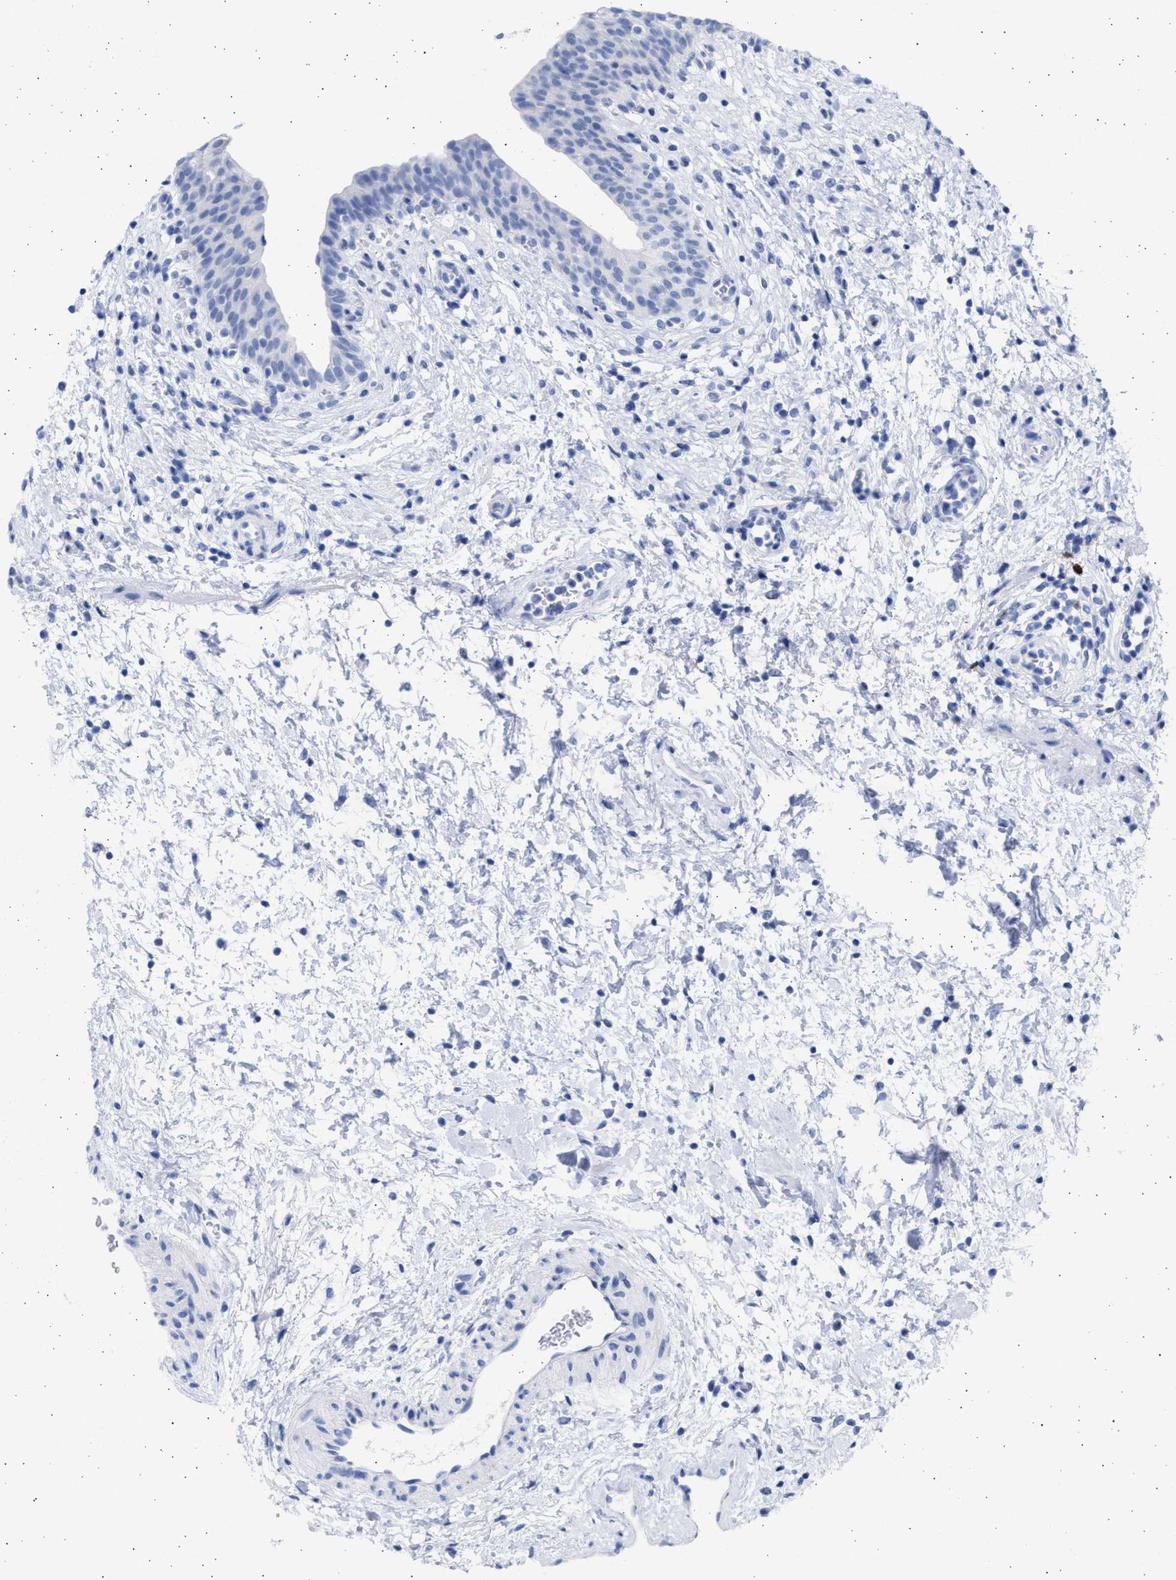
{"staining": {"intensity": "negative", "quantity": "none", "location": "none"}, "tissue": "urinary bladder", "cell_type": "Urothelial cells", "image_type": "normal", "snomed": [{"axis": "morphology", "description": "Normal tissue, NOS"}, {"axis": "topography", "description": "Urinary bladder"}], "caption": "A high-resolution micrograph shows immunohistochemistry staining of normal urinary bladder, which shows no significant positivity in urothelial cells.", "gene": "ALDOC", "patient": {"sex": "male", "age": 37}}